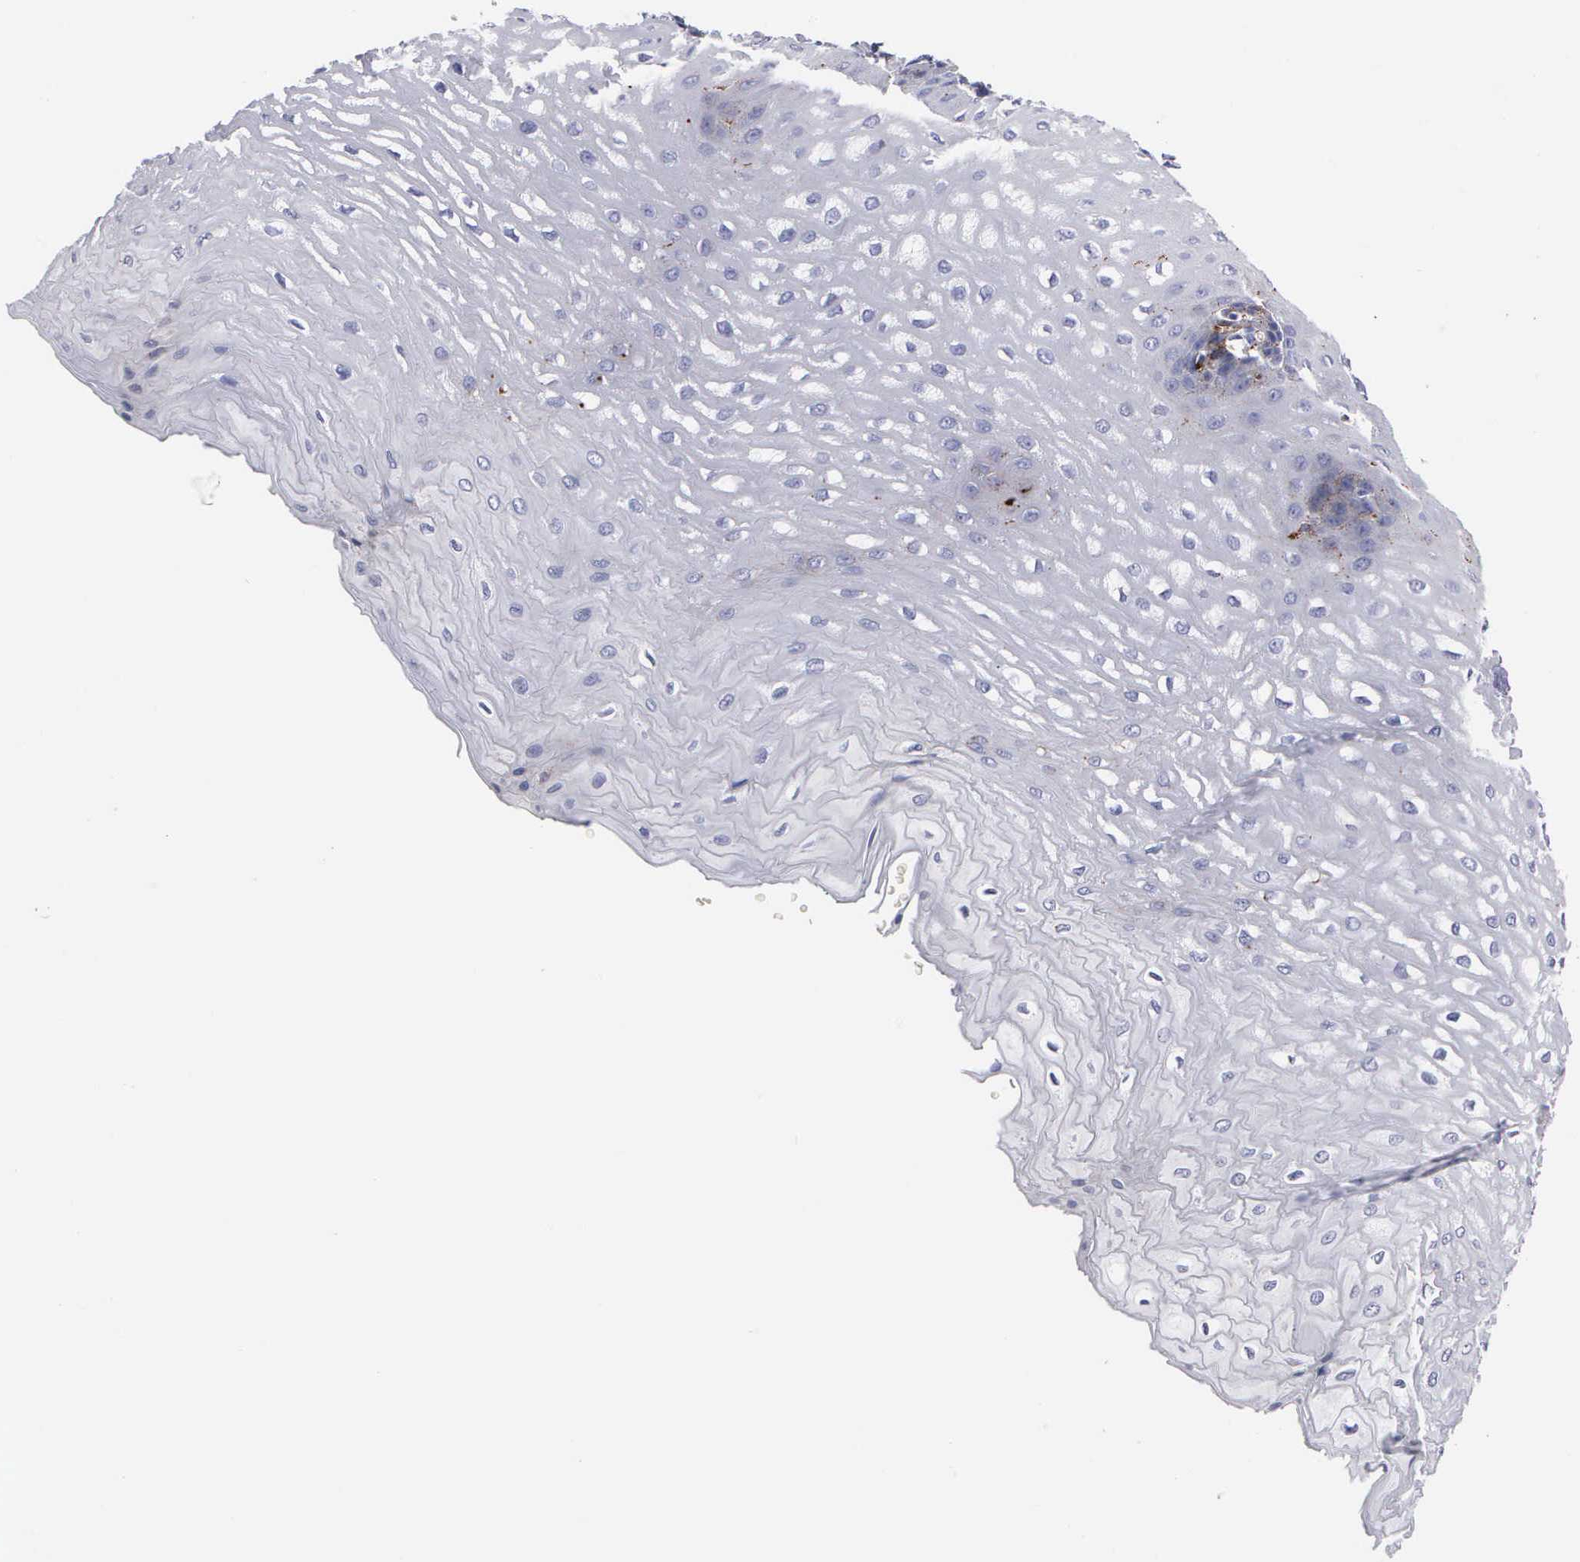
{"staining": {"intensity": "negative", "quantity": "none", "location": "none"}, "tissue": "esophagus", "cell_type": "Squamous epithelial cells", "image_type": "normal", "snomed": [{"axis": "morphology", "description": "Normal tissue, NOS"}, {"axis": "topography", "description": "Esophagus"}], "caption": "An image of esophagus stained for a protein displays no brown staining in squamous epithelial cells. (DAB immunohistochemistry, high magnification).", "gene": "CTSH", "patient": {"sex": "male", "age": 70}}